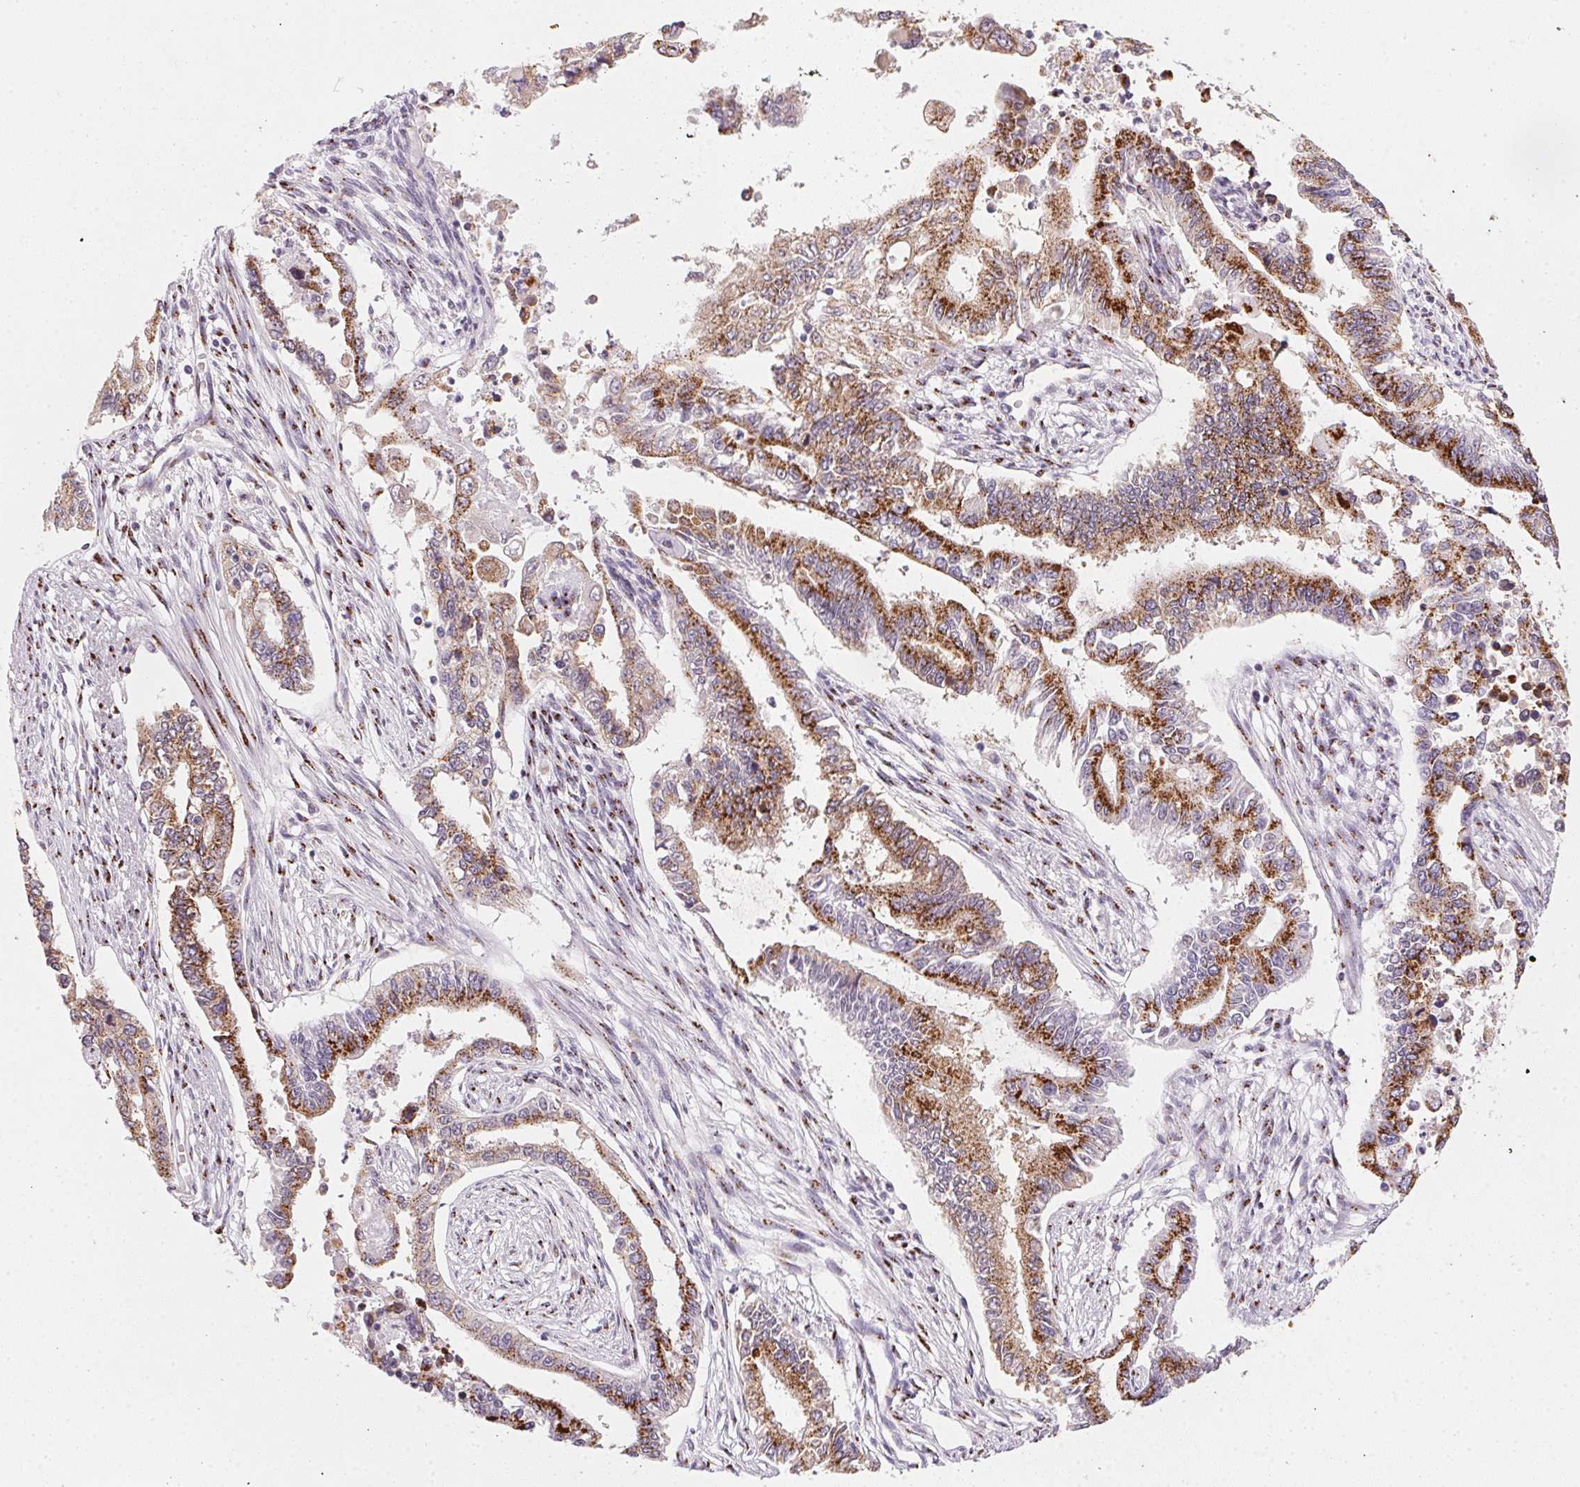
{"staining": {"intensity": "strong", "quantity": ">75%", "location": "cytoplasmic/membranous"}, "tissue": "endometrial cancer", "cell_type": "Tumor cells", "image_type": "cancer", "snomed": [{"axis": "morphology", "description": "Adenocarcinoma, NOS"}, {"axis": "topography", "description": "Uterus"}], "caption": "This is an image of immunohistochemistry staining of endometrial adenocarcinoma, which shows strong expression in the cytoplasmic/membranous of tumor cells.", "gene": "RAB22A", "patient": {"sex": "female", "age": 59}}